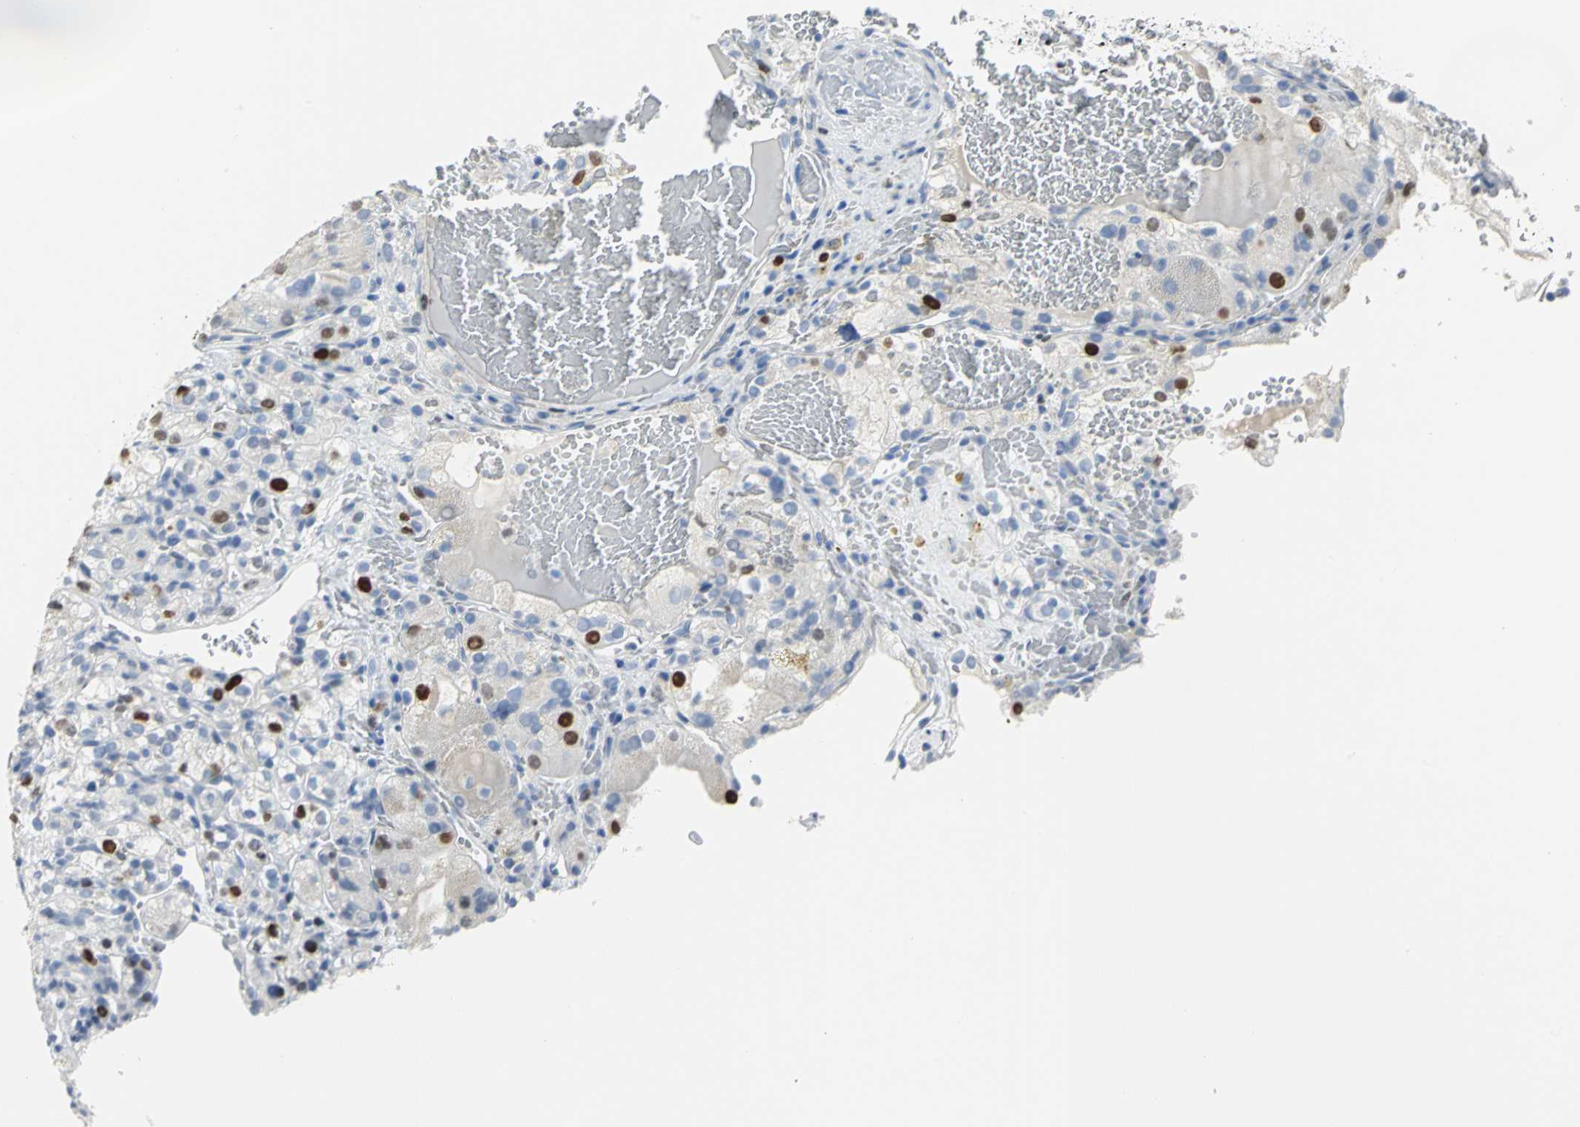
{"staining": {"intensity": "moderate", "quantity": "<25%", "location": "nuclear"}, "tissue": "renal cancer", "cell_type": "Tumor cells", "image_type": "cancer", "snomed": [{"axis": "morphology", "description": "Normal tissue, NOS"}, {"axis": "morphology", "description": "Adenocarcinoma, NOS"}, {"axis": "topography", "description": "Kidney"}], "caption": "IHC photomicrograph of renal adenocarcinoma stained for a protein (brown), which displays low levels of moderate nuclear positivity in about <25% of tumor cells.", "gene": "MCM3", "patient": {"sex": "male", "age": 61}}